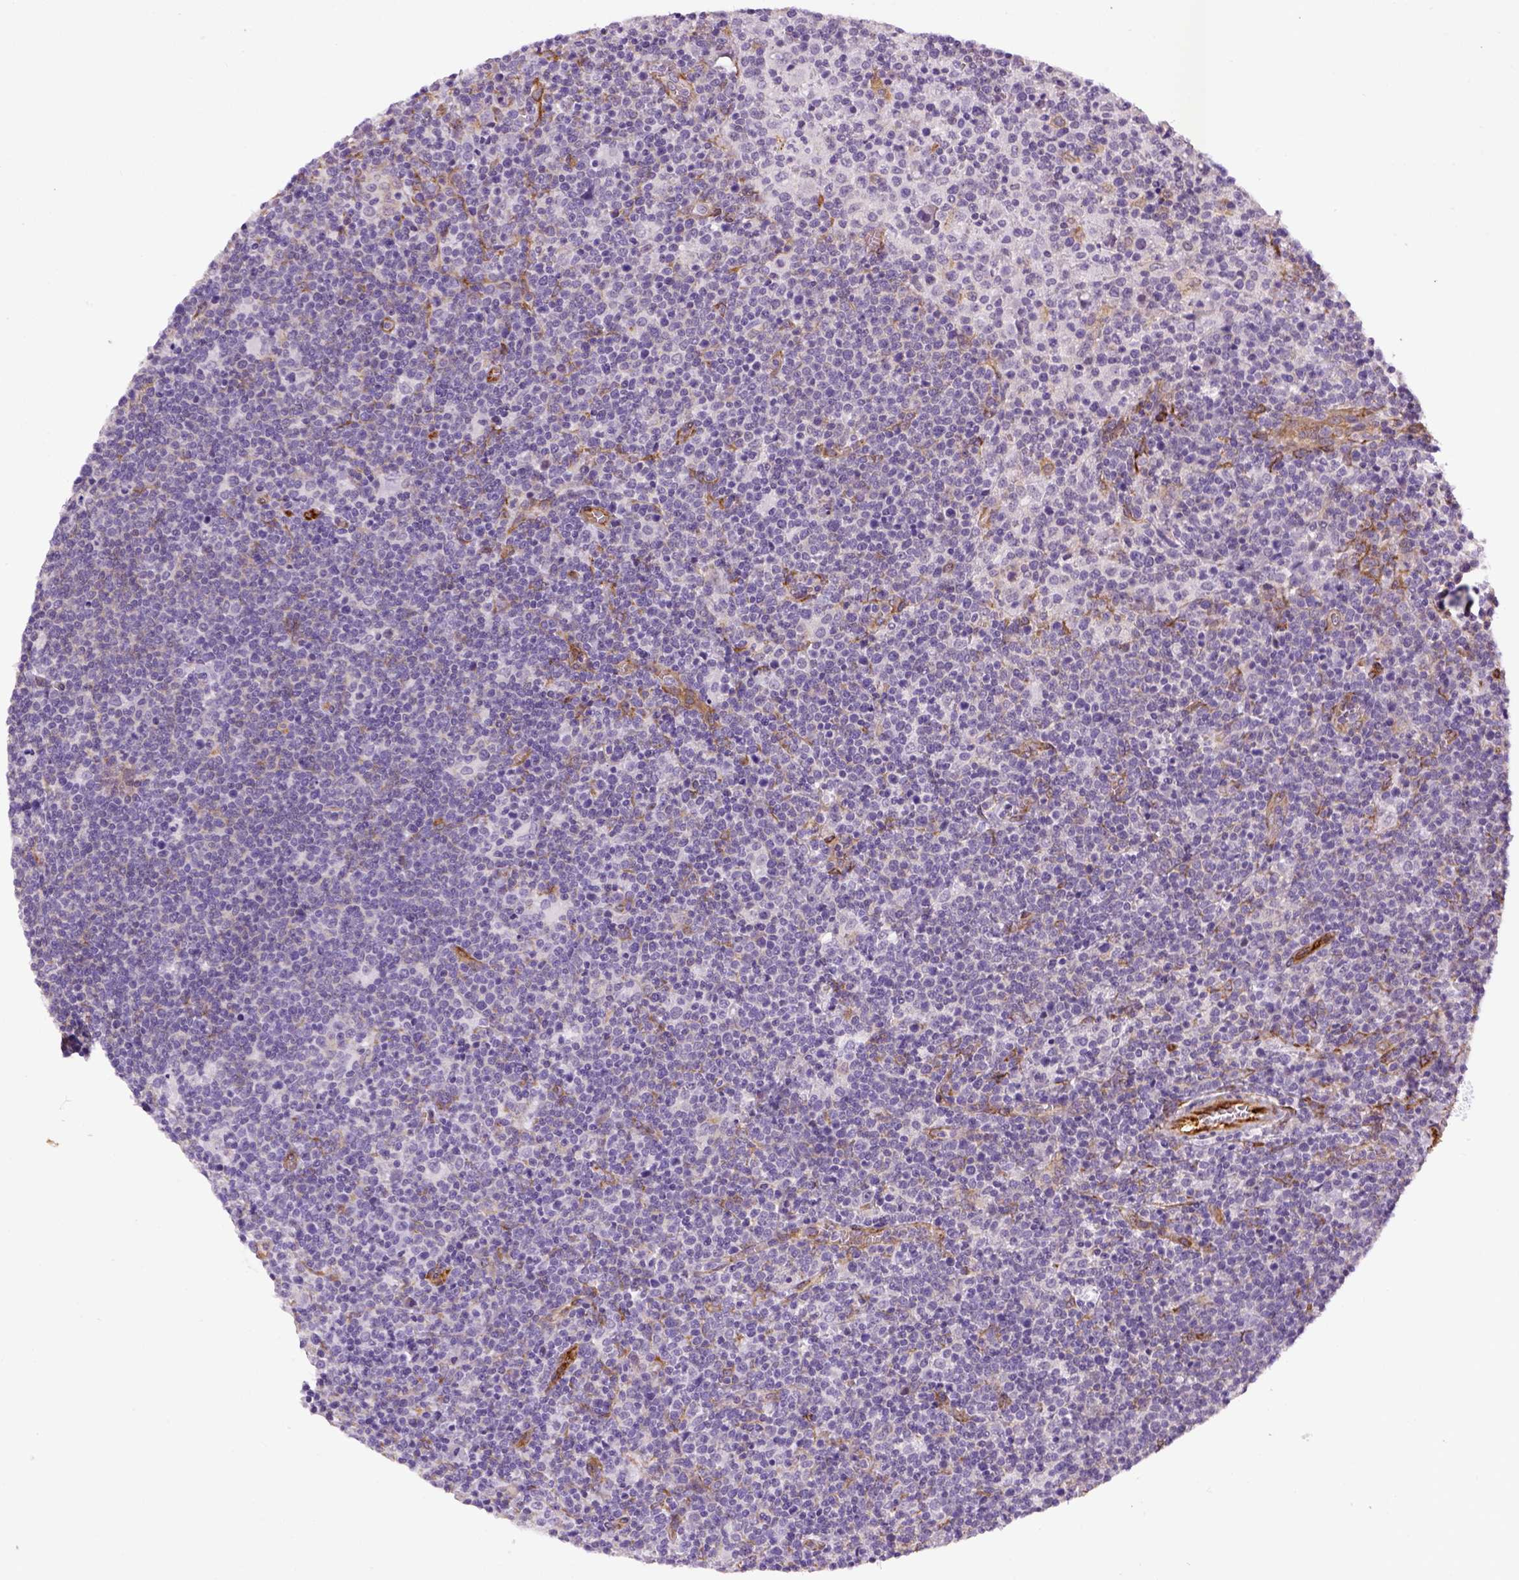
{"staining": {"intensity": "negative", "quantity": "none", "location": "none"}, "tissue": "lymphoma", "cell_type": "Tumor cells", "image_type": "cancer", "snomed": [{"axis": "morphology", "description": "Malignant lymphoma, non-Hodgkin's type, High grade"}, {"axis": "topography", "description": "Lymph node"}], "caption": "There is no significant positivity in tumor cells of malignant lymphoma, non-Hodgkin's type (high-grade).", "gene": "KAZN", "patient": {"sex": "male", "age": 61}}